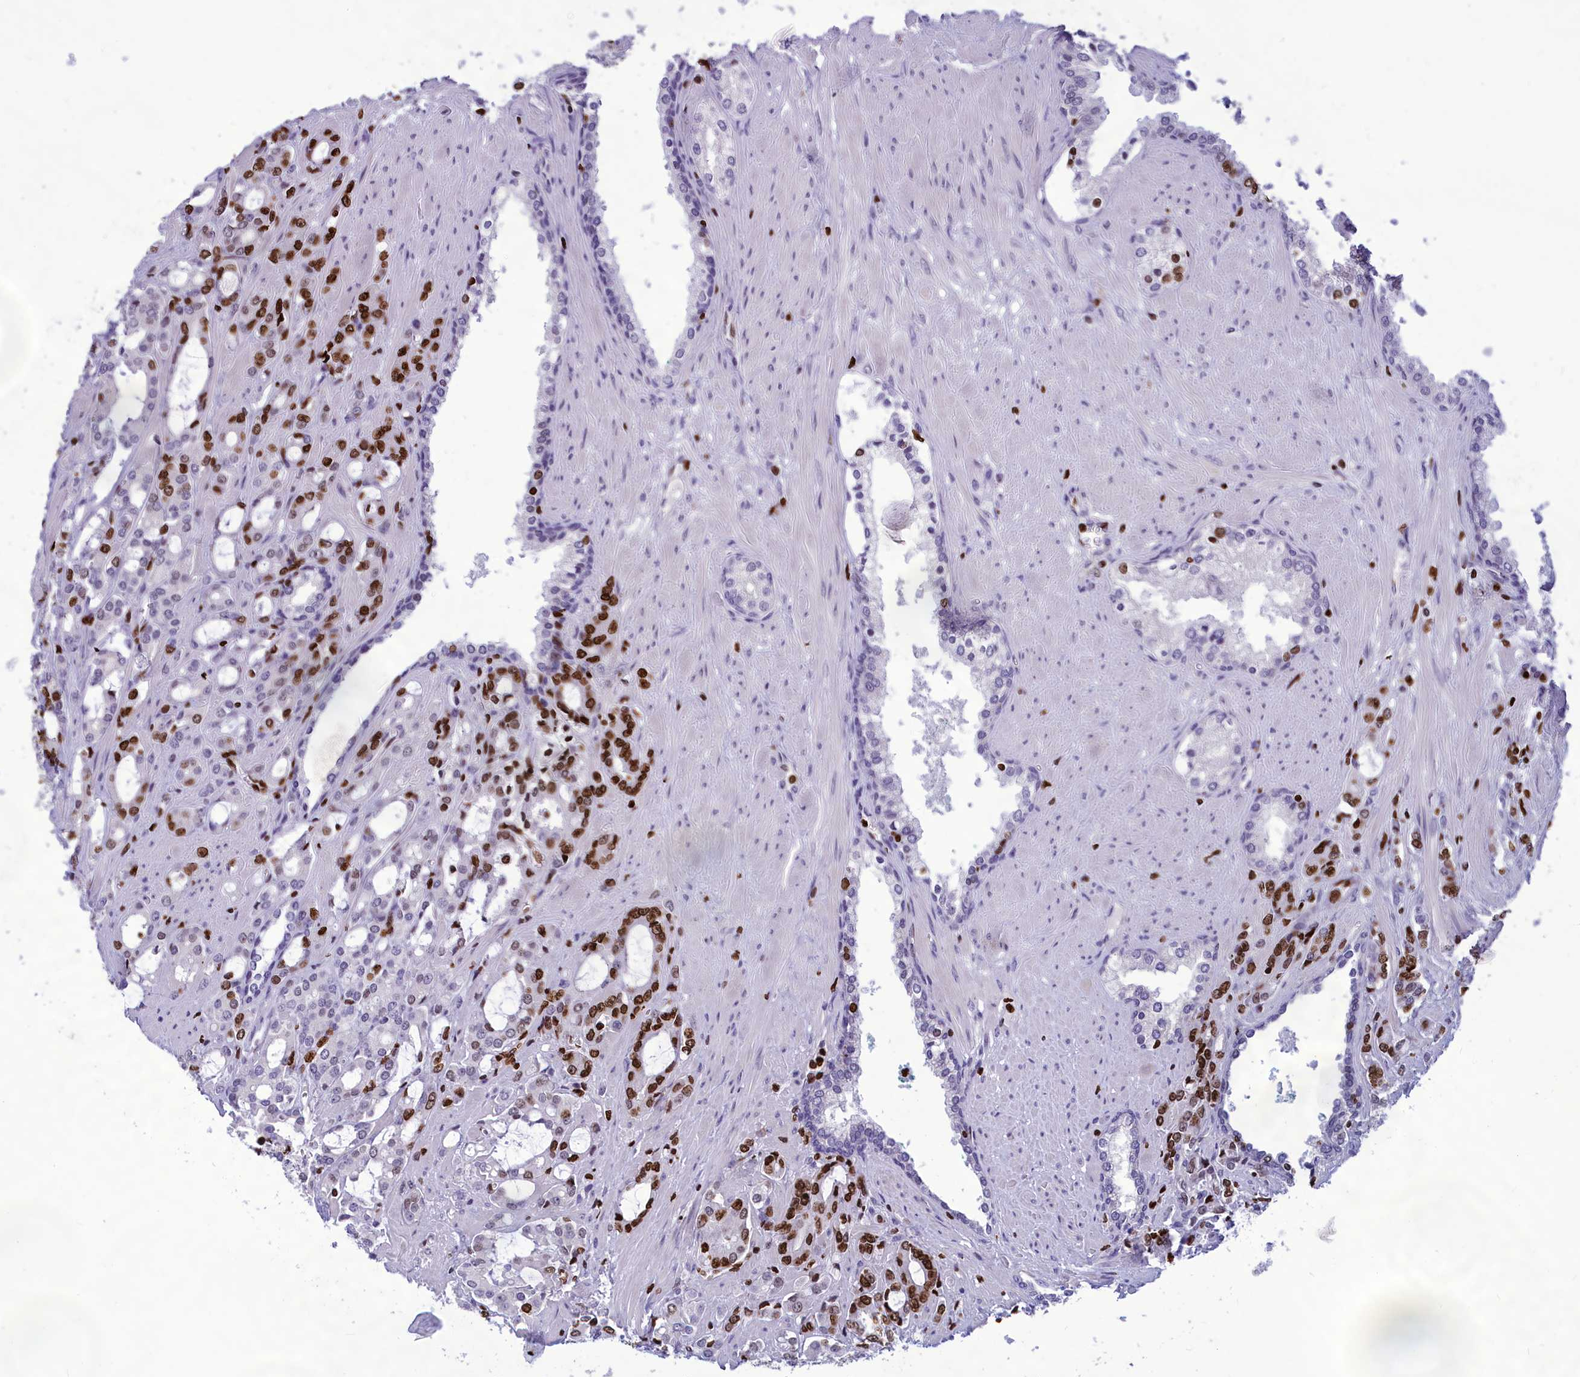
{"staining": {"intensity": "strong", "quantity": "25%-75%", "location": "nuclear"}, "tissue": "prostate cancer", "cell_type": "Tumor cells", "image_type": "cancer", "snomed": [{"axis": "morphology", "description": "Adenocarcinoma, High grade"}, {"axis": "topography", "description": "Prostate"}], "caption": "Strong nuclear protein positivity is appreciated in about 25%-75% of tumor cells in prostate cancer (high-grade adenocarcinoma). (Brightfield microscopy of DAB IHC at high magnification).", "gene": "AKAP17A", "patient": {"sex": "male", "age": 72}}